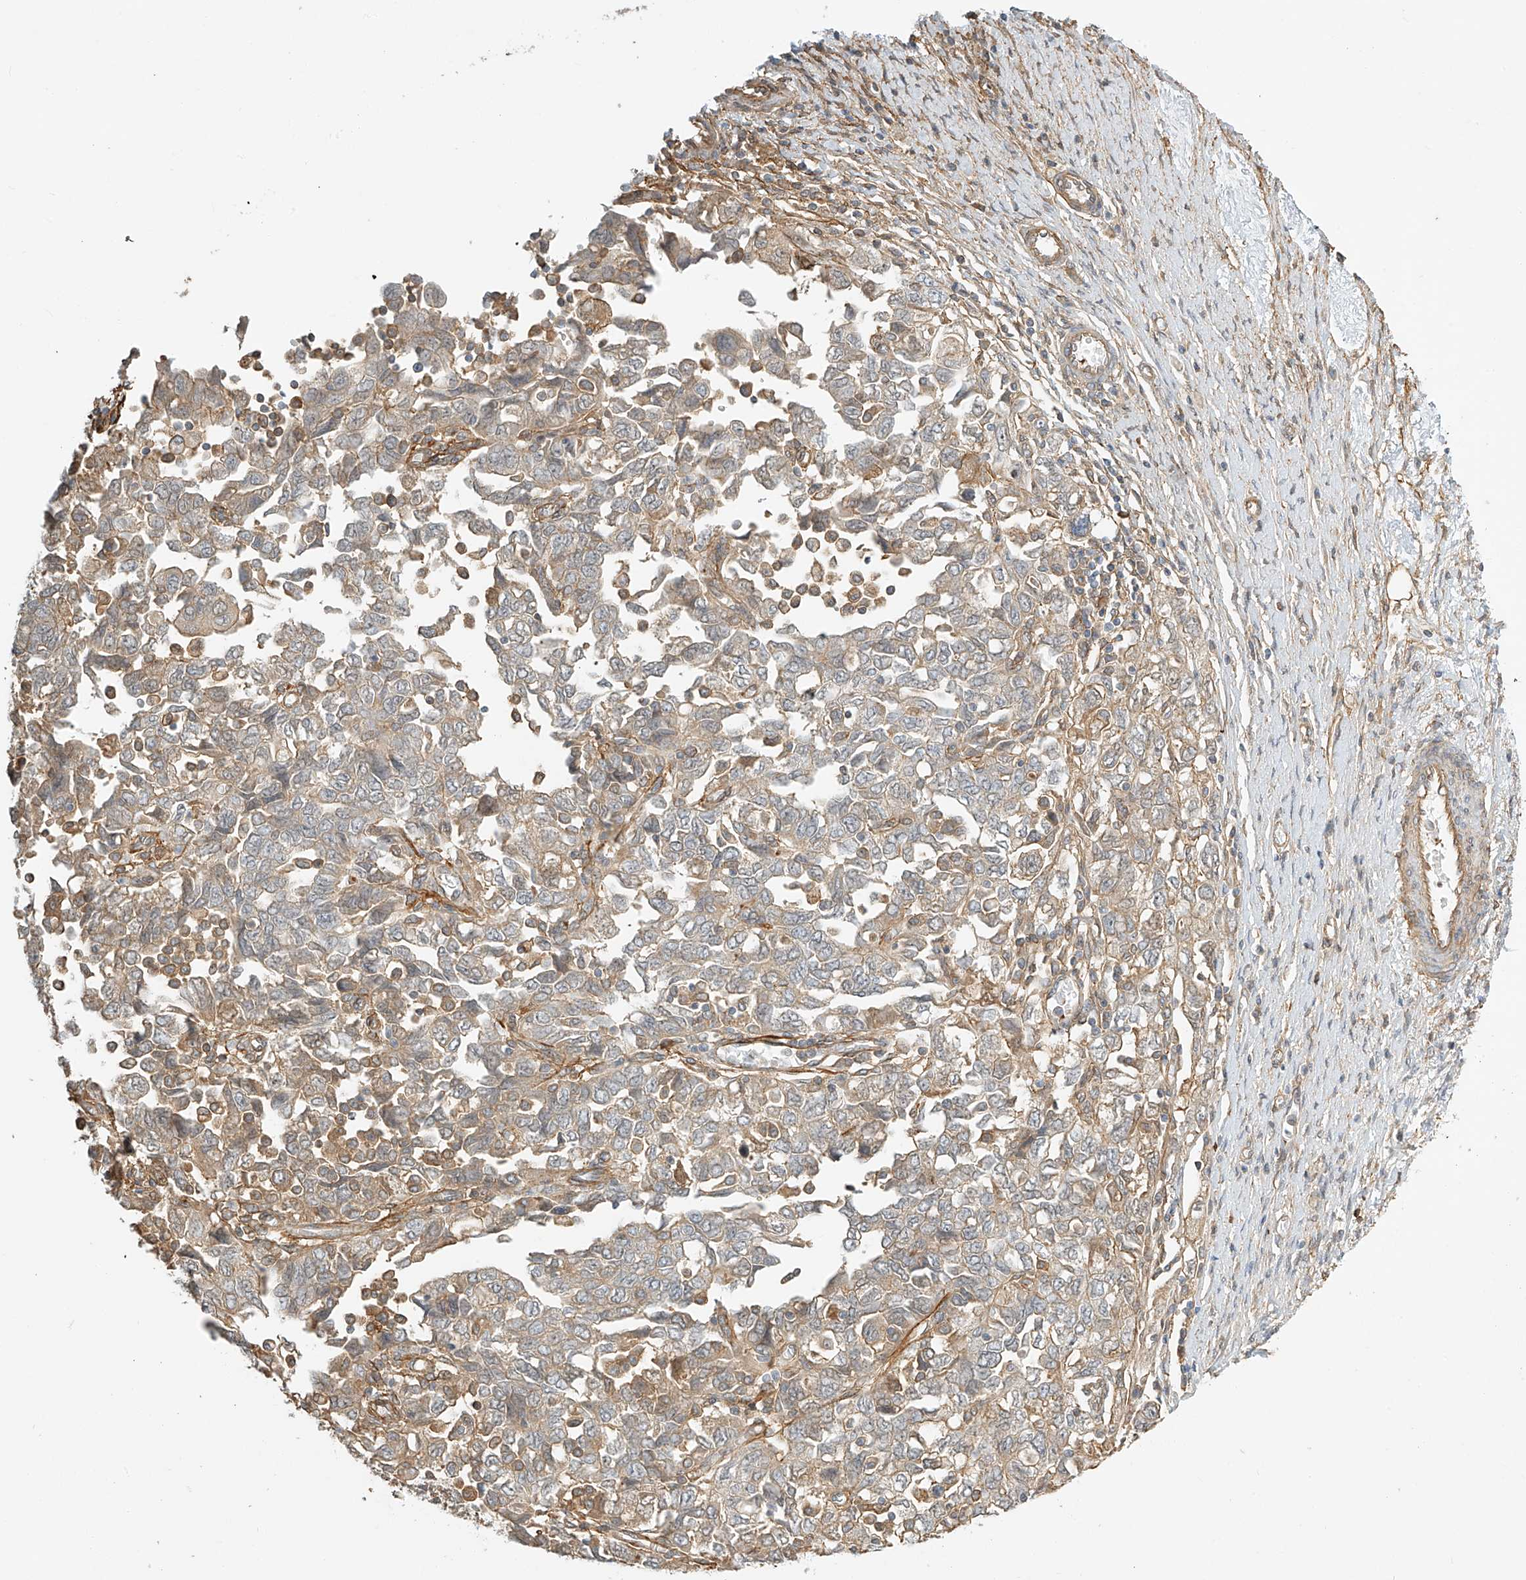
{"staining": {"intensity": "weak", "quantity": "25%-75%", "location": "cytoplasmic/membranous"}, "tissue": "ovarian cancer", "cell_type": "Tumor cells", "image_type": "cancer", "snomed": [{"axis": "morphology", "description": "Carcinoma, NOS"}, {"axis": "morphology", "description": "Cystadenocarcinoma, serous, NOS"}, {"axis": "topography", "description": "Ovary"}], "caption": "Protein expression analysis of human ovarian serous cystadenocarcinoma reveals weak cytoplasmic/membranous expression in approximately 25%-75% of tumor cells. The protein is shown in brown color, while the nuclei are stained blue.", "gene": "CSMD3", "patient": {"sex": "female", "age": 69}}